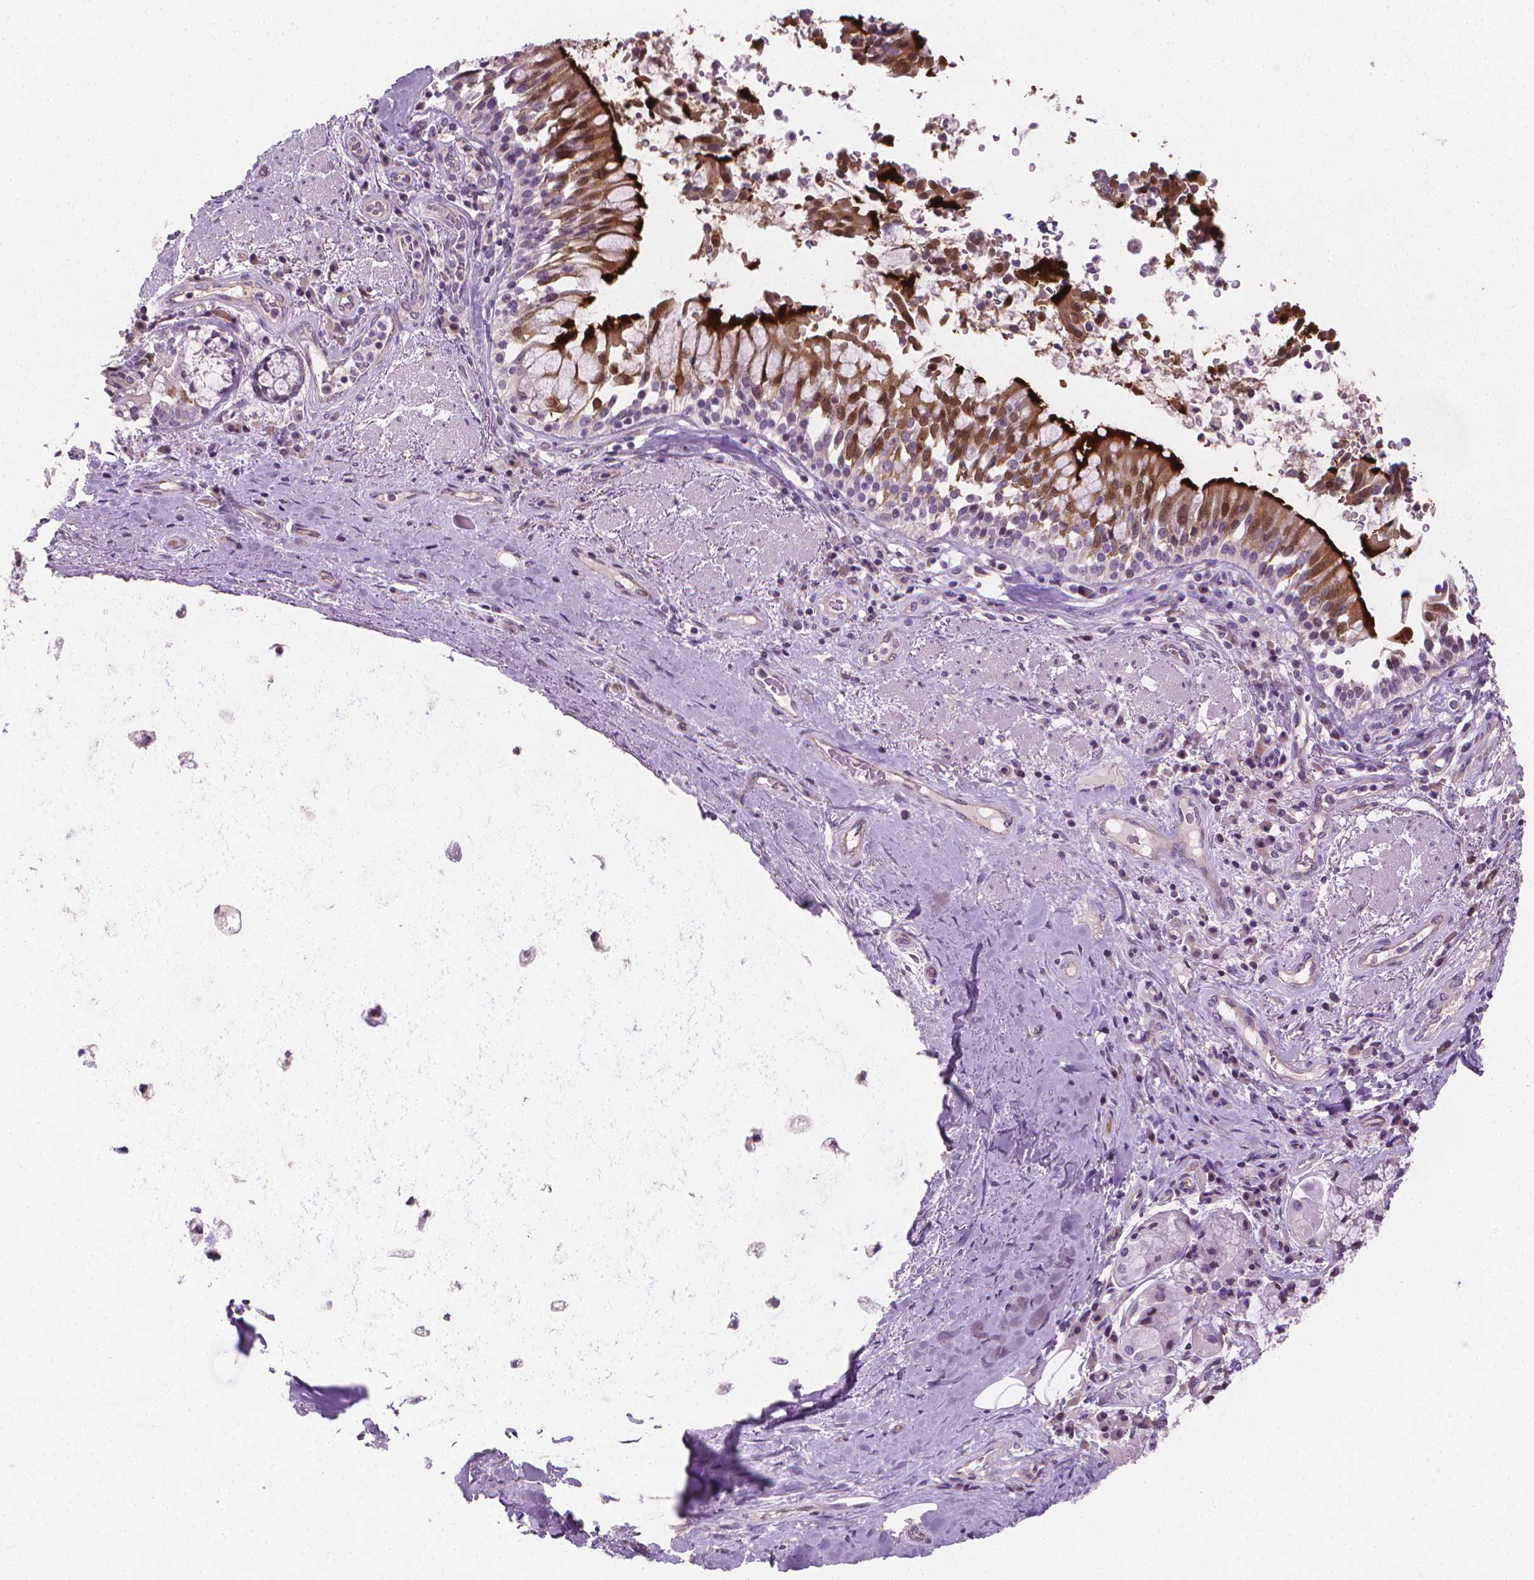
{"staining": {"intensity": "negative", "quantity": "none", "location": "none"}, "tissue": "adipose tissue", "cell_type": "Adipocytes", "image_type": "normal", "snomed": [{"axis": "morphology", "description": "Normal tissue, NOS"}, {"axis": "topography", "description": "Cartilage tissue"}, {"axis": "topography", "description": "Bronchus"}], "caption": "Immunohistochemistry of normal human adipose tissue displays no positivity in adipocytes.", "gene": "CLXN", "patient": {"sex": "male", "age": 64}}